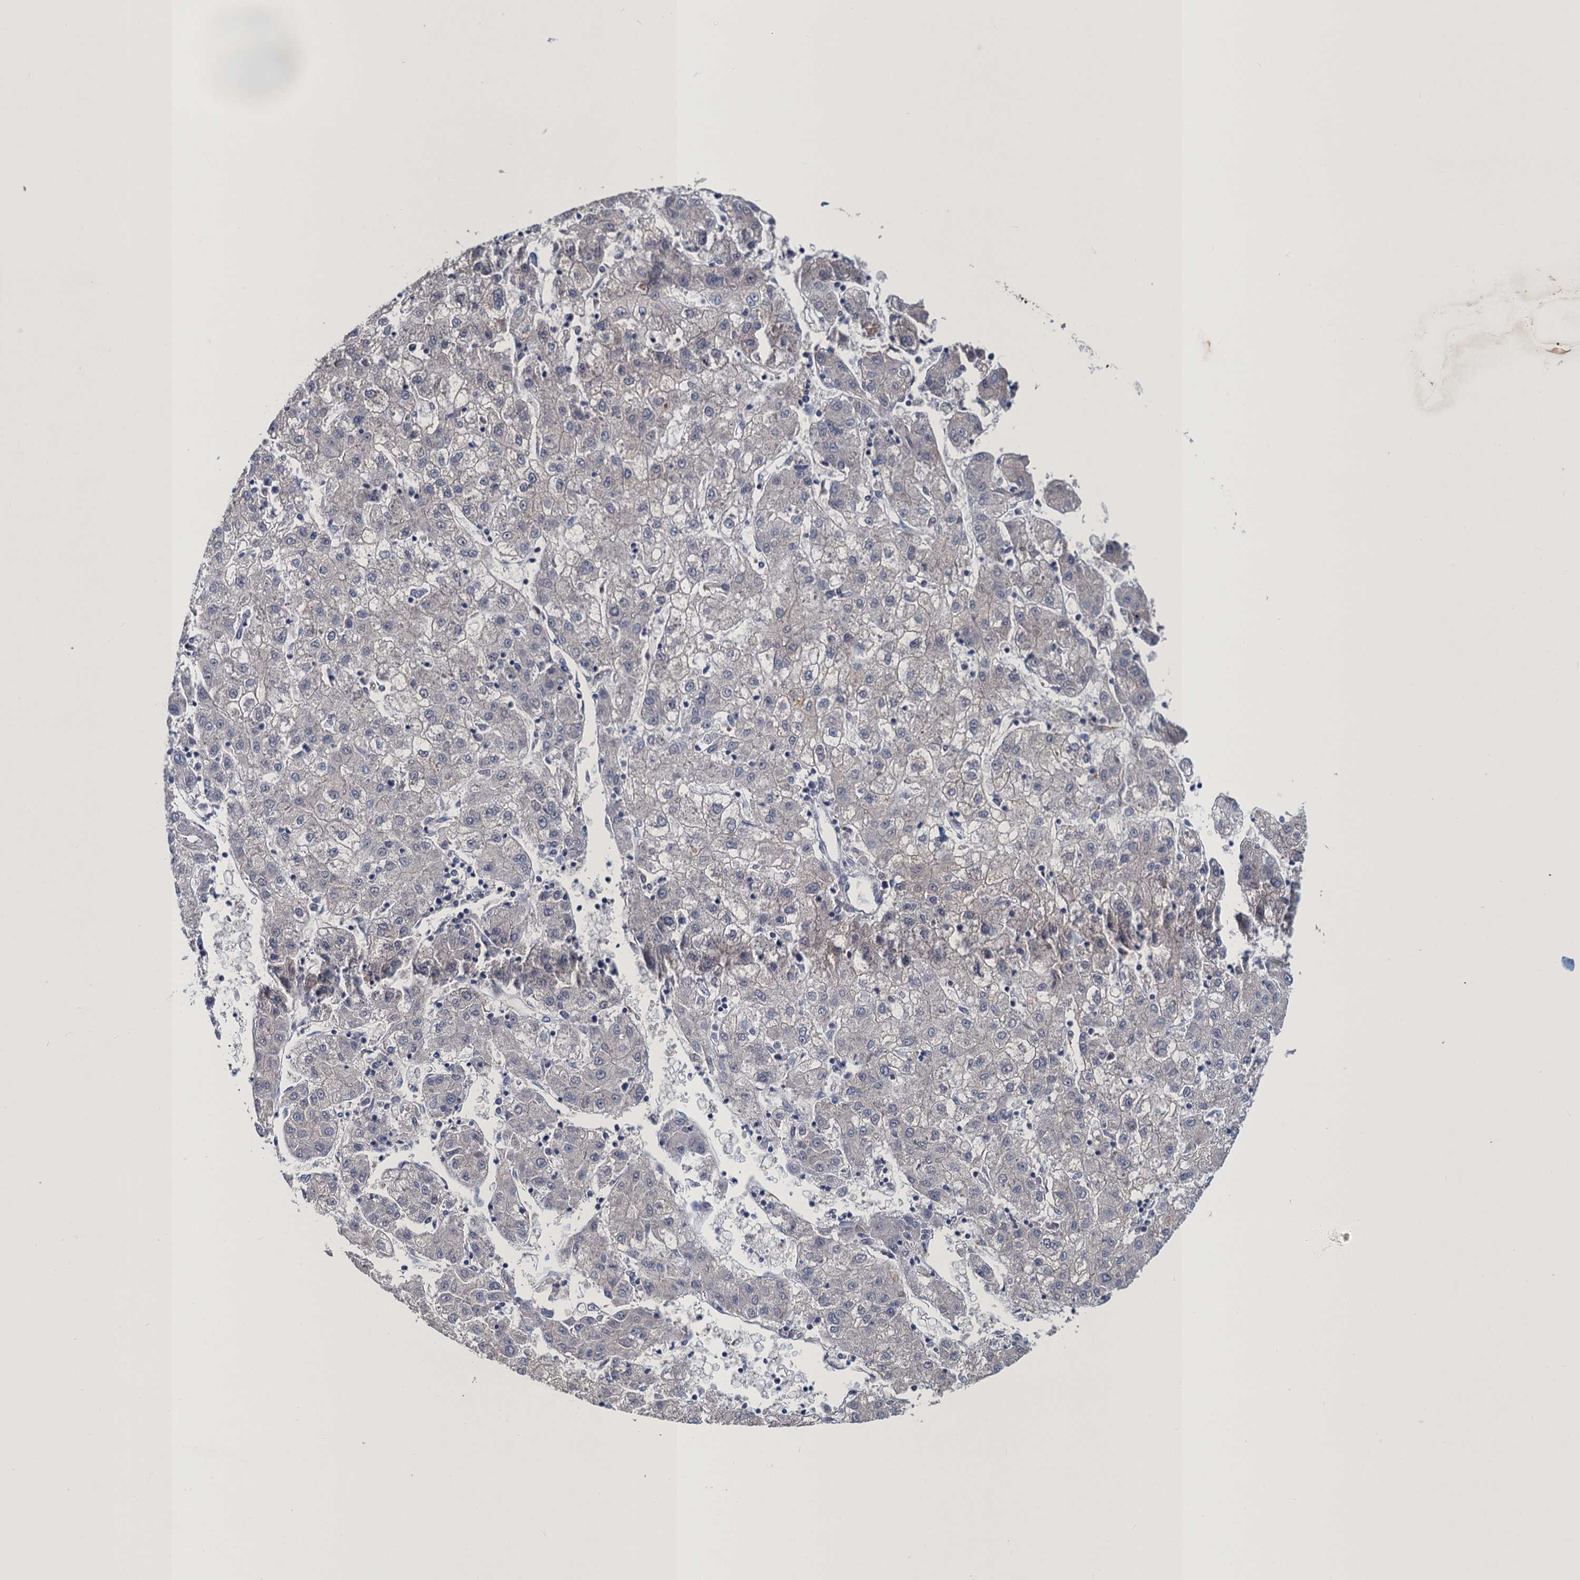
{"staining": {"intensity": "negative", "quantity": "none", "location": "none"}, "tissue": "liver cancer", "cell_type": "Tumor cells", "image_type": "cancer", "snomed": [{"axis": "morphology", "description": "Carcinoma, Hepatocellular, NOS"}, {"axis": "topography", "description": "Liver"}], "caption": "Immunohistochemistry (IHC) of liver hepatocellular carcinoma exhibits no positivity in tumor cells. Brightfield microscopy of immunohistochemistry (IHC) stained with DAB (brown) and hematoxylin (blue), captured at high magnification.", "gene": "ATOSA", "patient": {"sex": "male", "age": 72}}